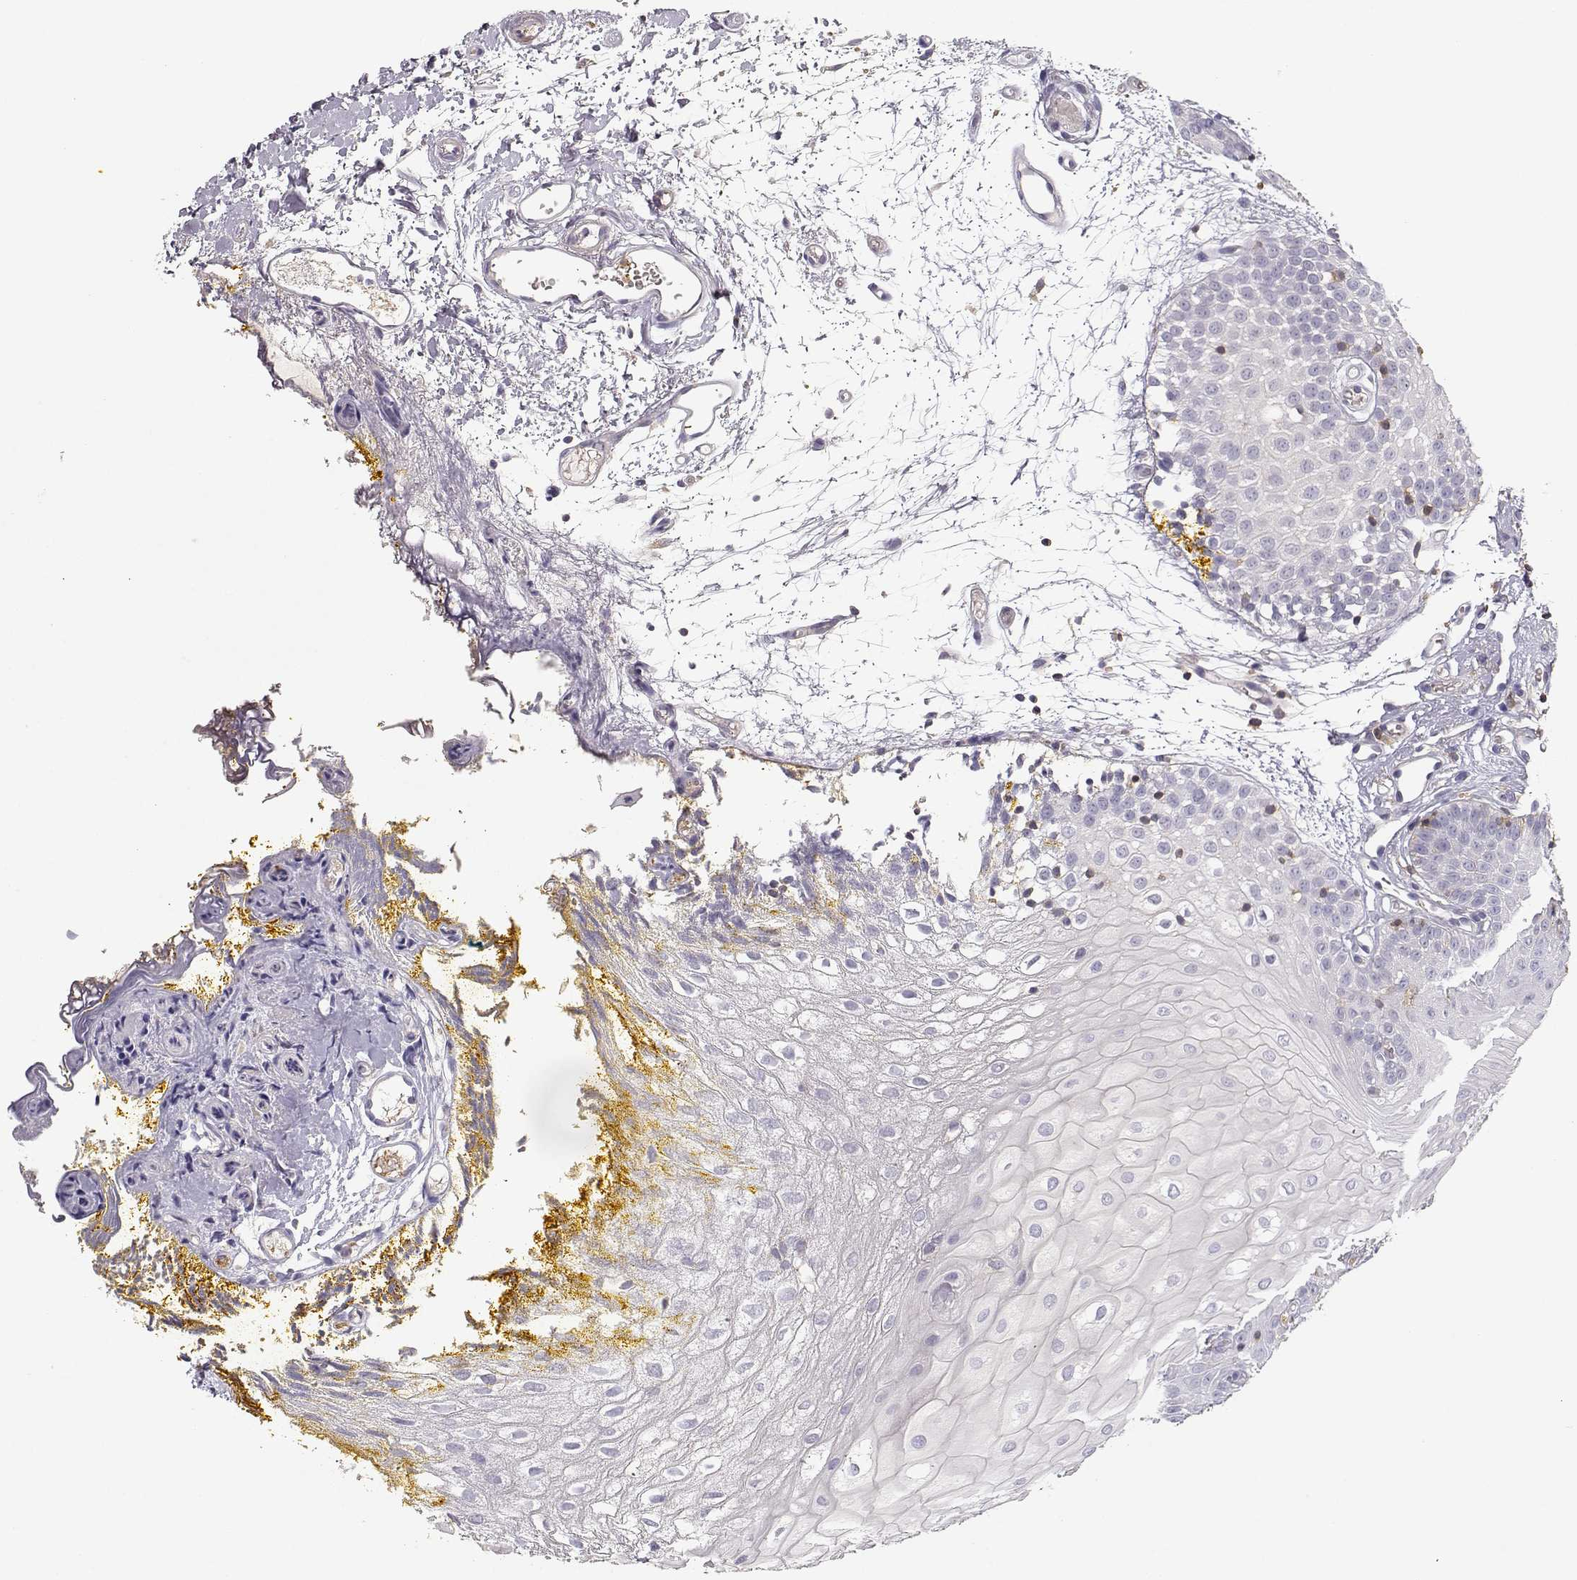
{"staining": {"intensity": "negative", "quantity": "none", "location": "none"}, "tissue": "oral mucosa", "cell_type": "Squamous epithelial cells", "image_type": "normal", "snomed": [{"axis": "morphology", "description": "Normal tissue, NOS"}, {"axis": "morphology", "description": "Squamous cell carcinoma, NOS"}, {"axis": "topography", "description": "Oral tissue"}, {"axis": "topography", "description": "Head-Neck"}], "caption": "An image of human oral mucosa is negative for staining in squamous epithelial cells. (Immunohistochemistry (ihc), brightfield microscopy, high magnification).", "gene": "VAV1", "patient": {"sex": "female", "age": 75}}